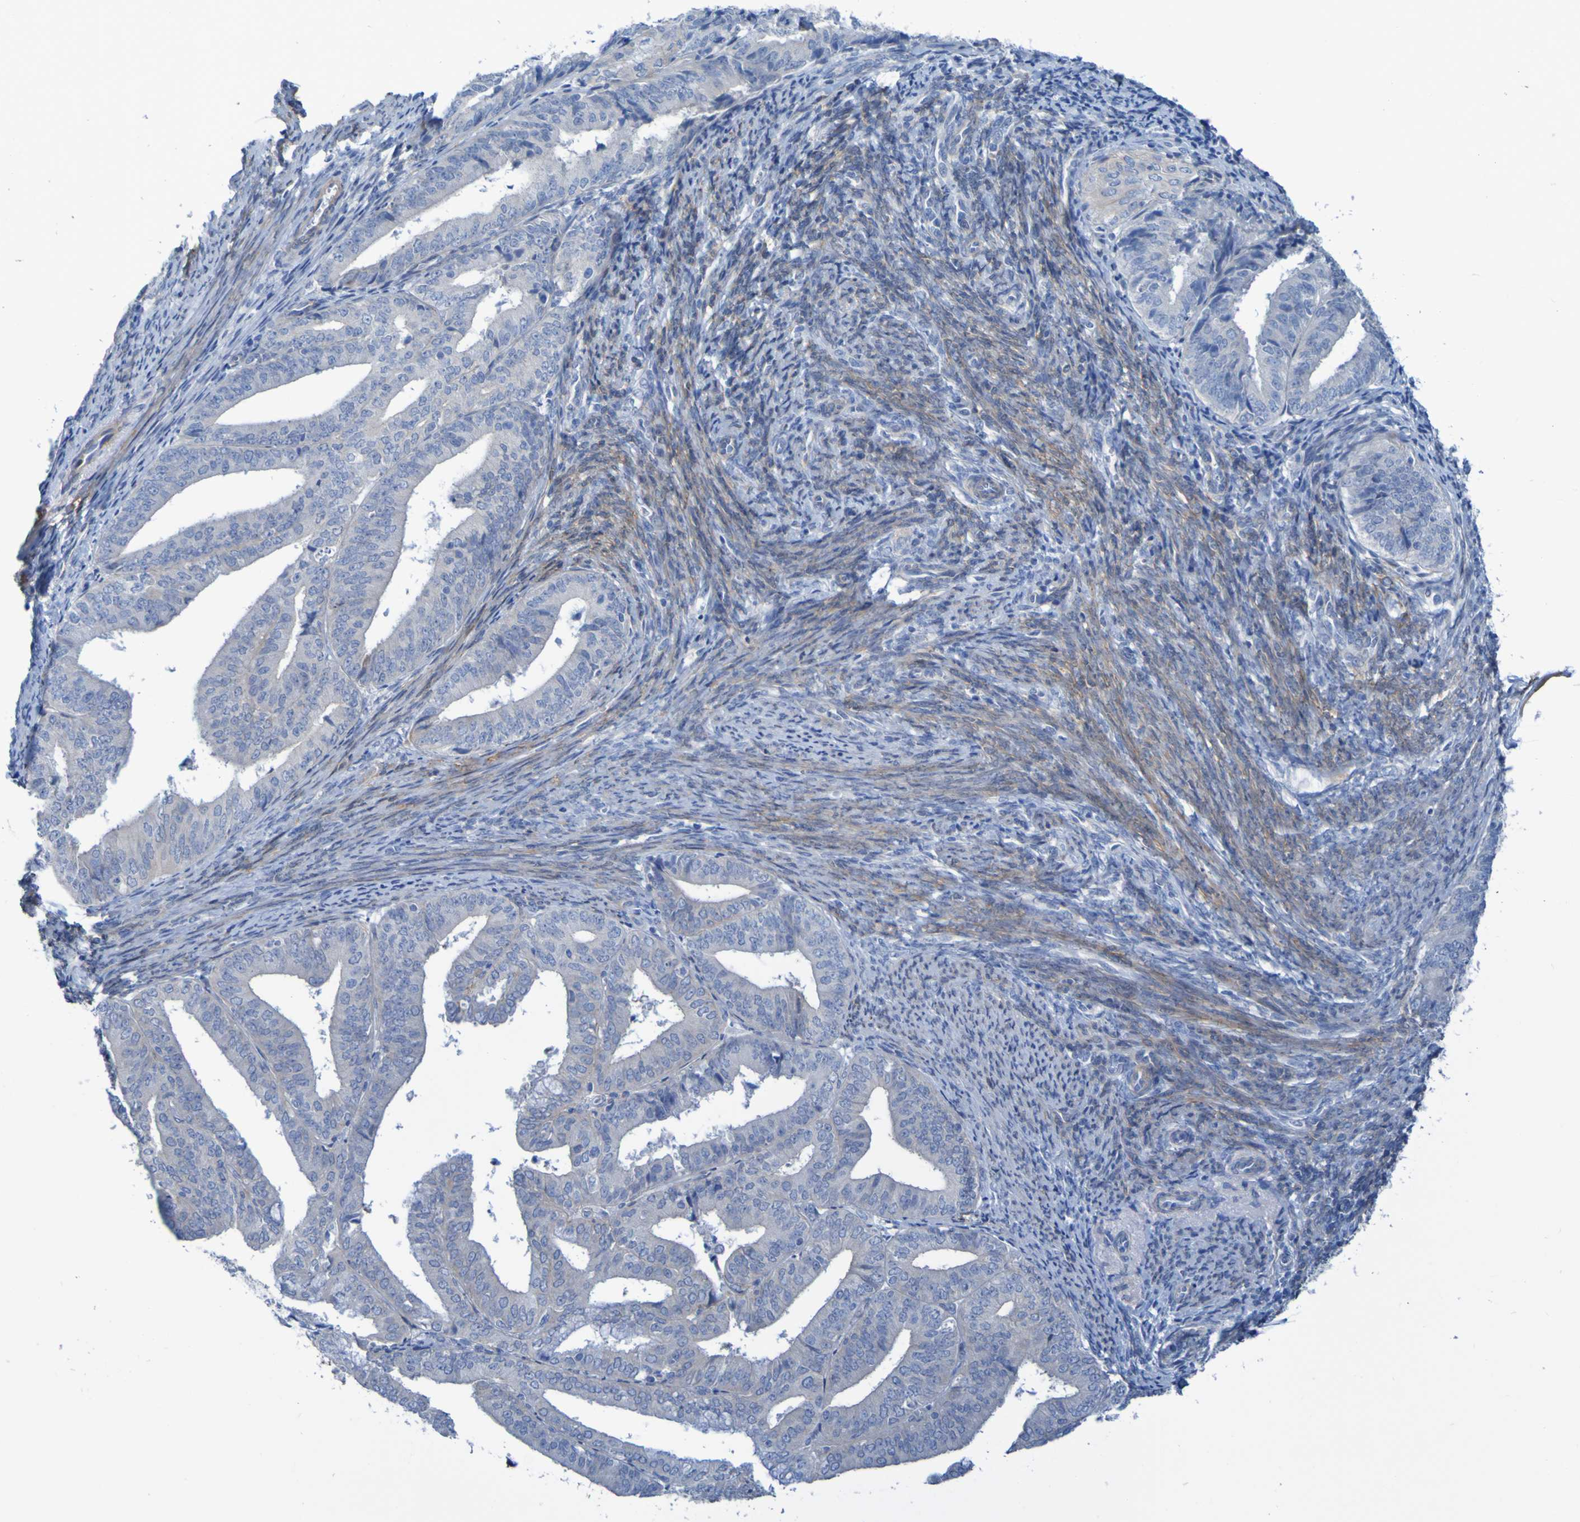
{"staining": {"intensity": "negative", "quantity": "none", "location": "none"}, "tissue": "endometrial cancer", "cell_type": "Tumor cells", "image_type": "cancer", "snomed": [{"axis": "morphology", "description": "Adenocarcinoma, NOS"}, {"axis": "topography", "description": "Endometrium"}], "caption": "DAB immunohistochemical staining of human endometrial cancer exhibits no significant expression in tumor cells.", "gene": "LPP", "patient": {"sex": "female", "age": 63}}